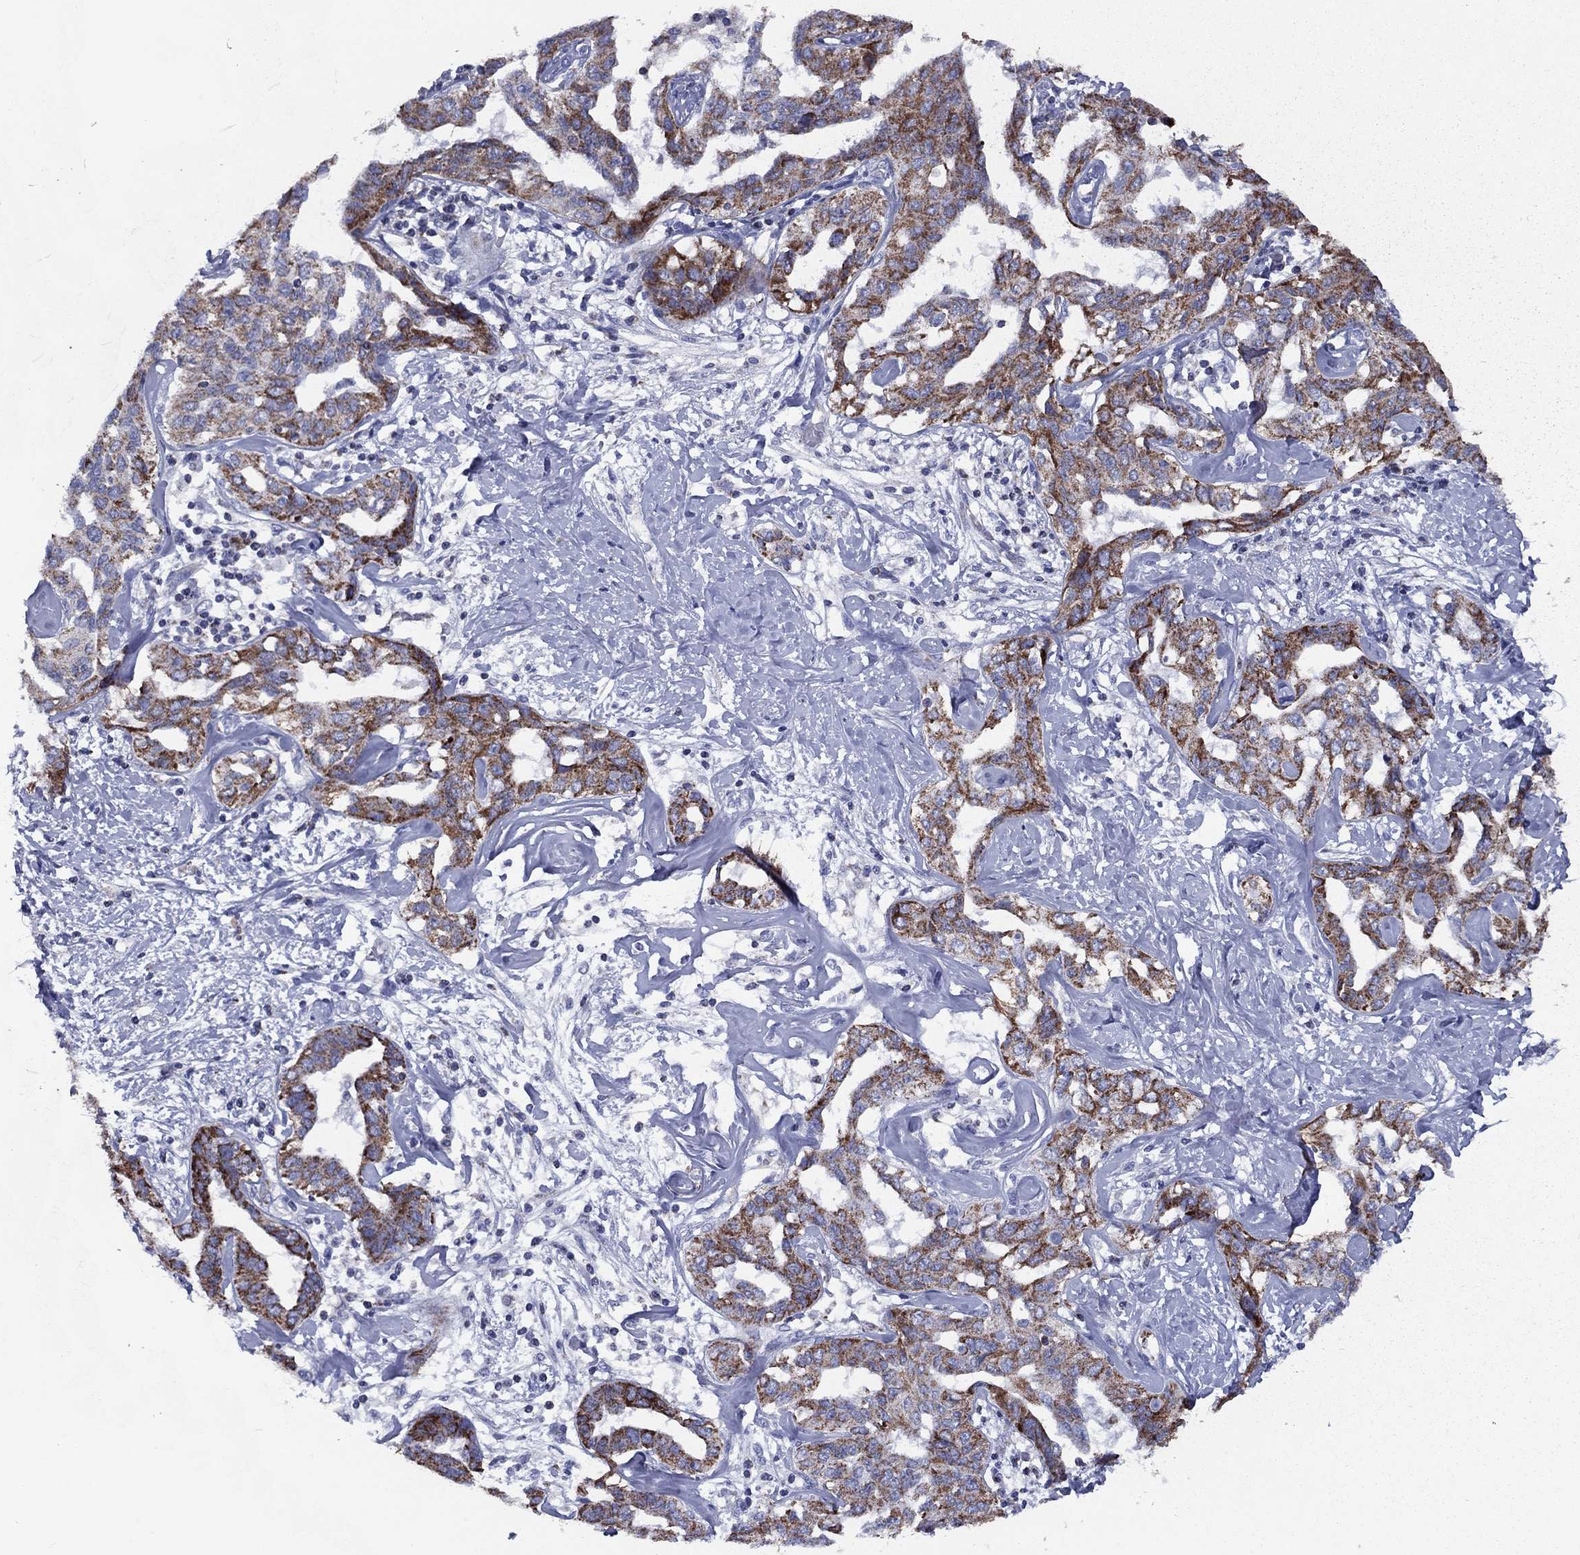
{"staining": {"intensity": "strong", "quantity": ">75%", "location": "cytoplasmic/membranous"}, "tissue": "liver cancer", "cell_type": "Tumor cells", "image_type": "cancer", "snomed": [{"axis": "morphology", "description": "Cholangiocarcinoma"}, {"axis": "topography", "description": "Liver"}], "caption": "Cholangiocarcinoma (liver) was stained to show a protein in brown. There is high levels of strong cytoplasmic/membranous expression in about >75% of tumor cells.", "gene": "NDUFA4L2", "patient": {"sex": "male", "age": 59}}